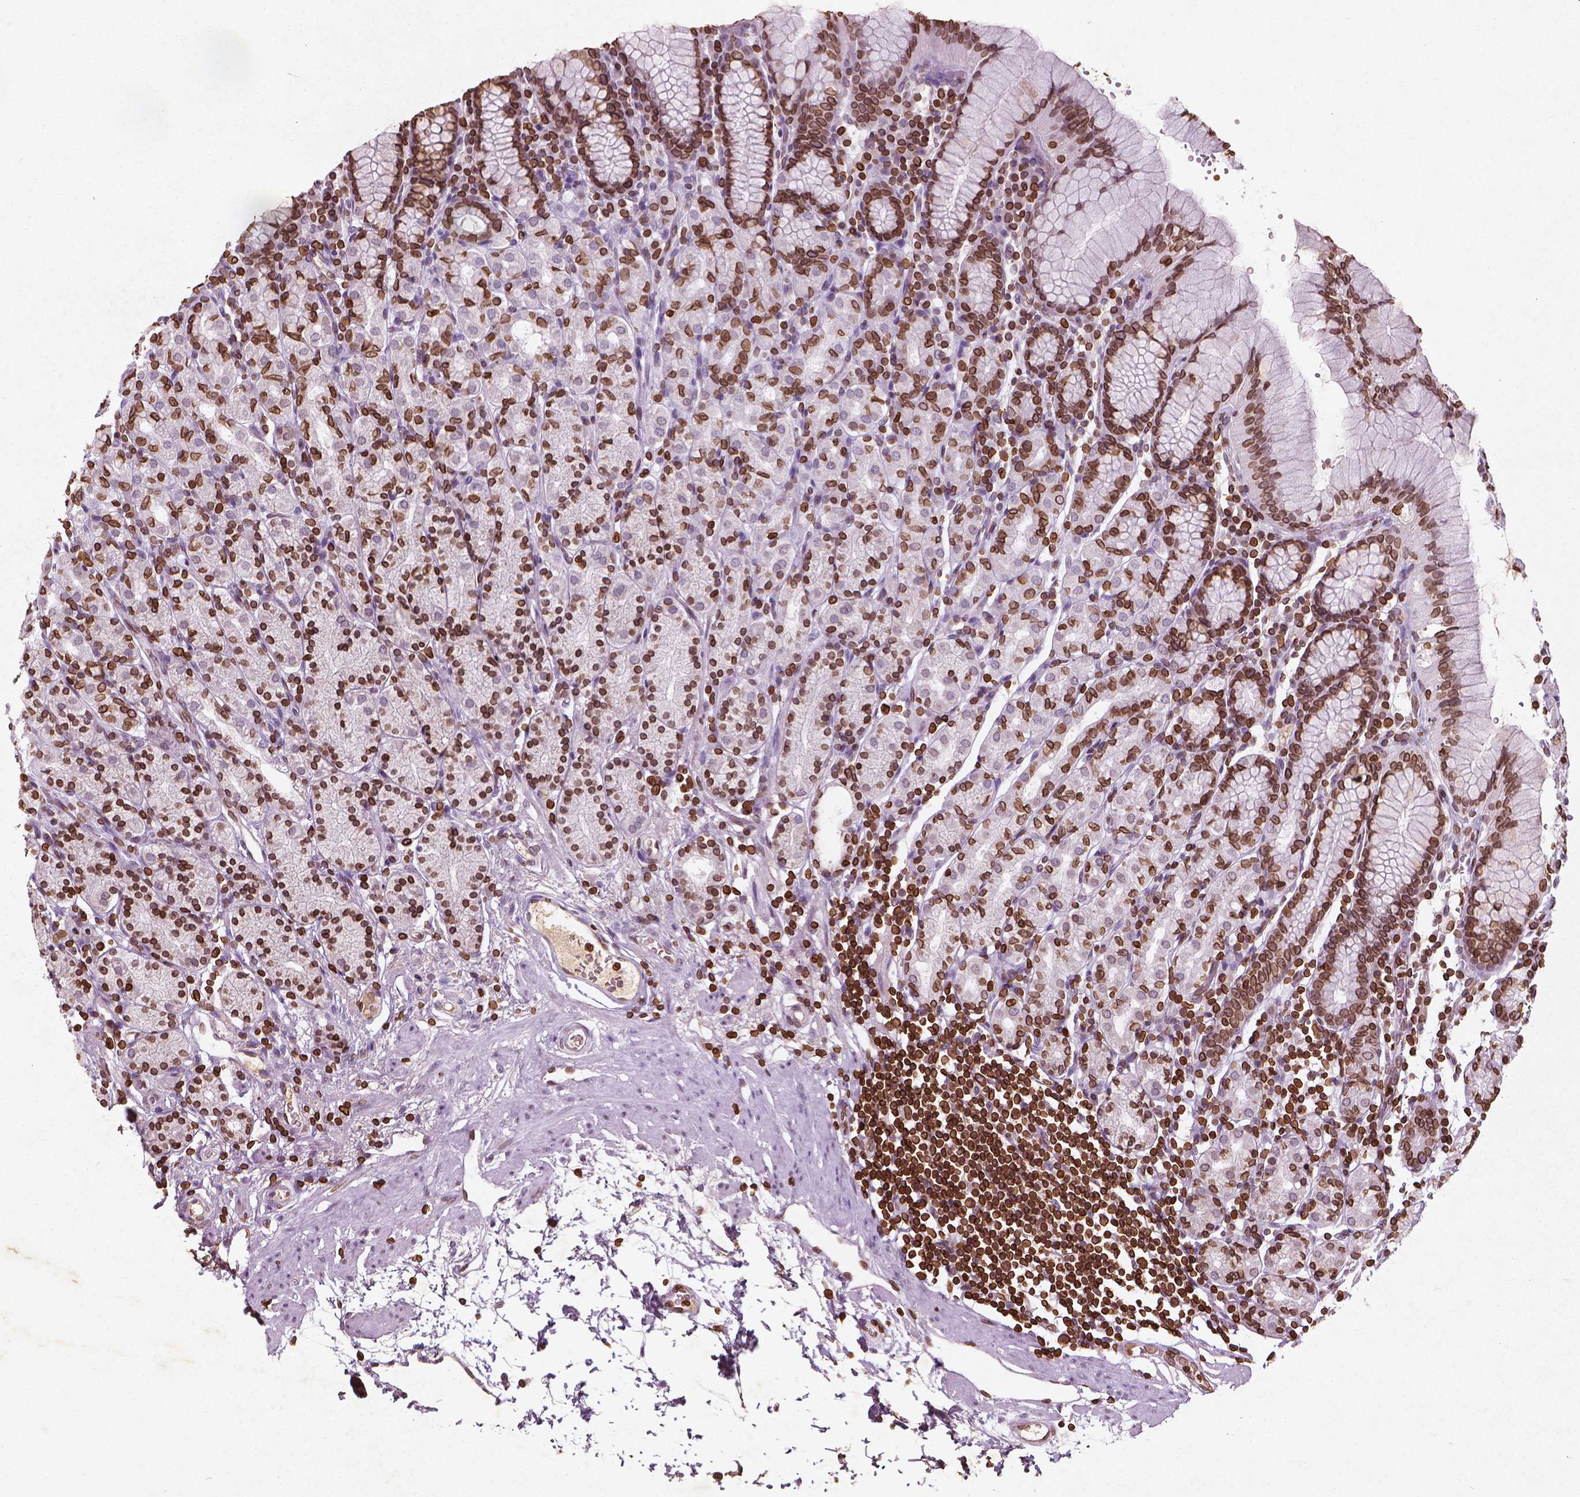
{"staining": {"intensity": "strong", "quantity": "25%-75%", "location": "cytoplasmic/membranous,nuclear"}, "tissue": "stomach", "cell_type": "Glandular cells", "image_type": "normal", "snomed": [{"axis": "morphology", "description": "Normal tissue, NOS"}, {"axis": "topography", "description": "Stomach, upper"}, {"axis": "topography", "description": "Stomach"}], "caption": "An immunohistochemistry image of unremarkable tissue is shown. Protein staining in brown labels strong cytoplasmic/membranous,nuclear positivity in stomach within glandular cells. (DAB (3,3'-diaminobenzidine) IHC with brightfield microscopy, high magnification).", "gene": "LMNB1", "patient": {"sex": "male", "age": 62}}